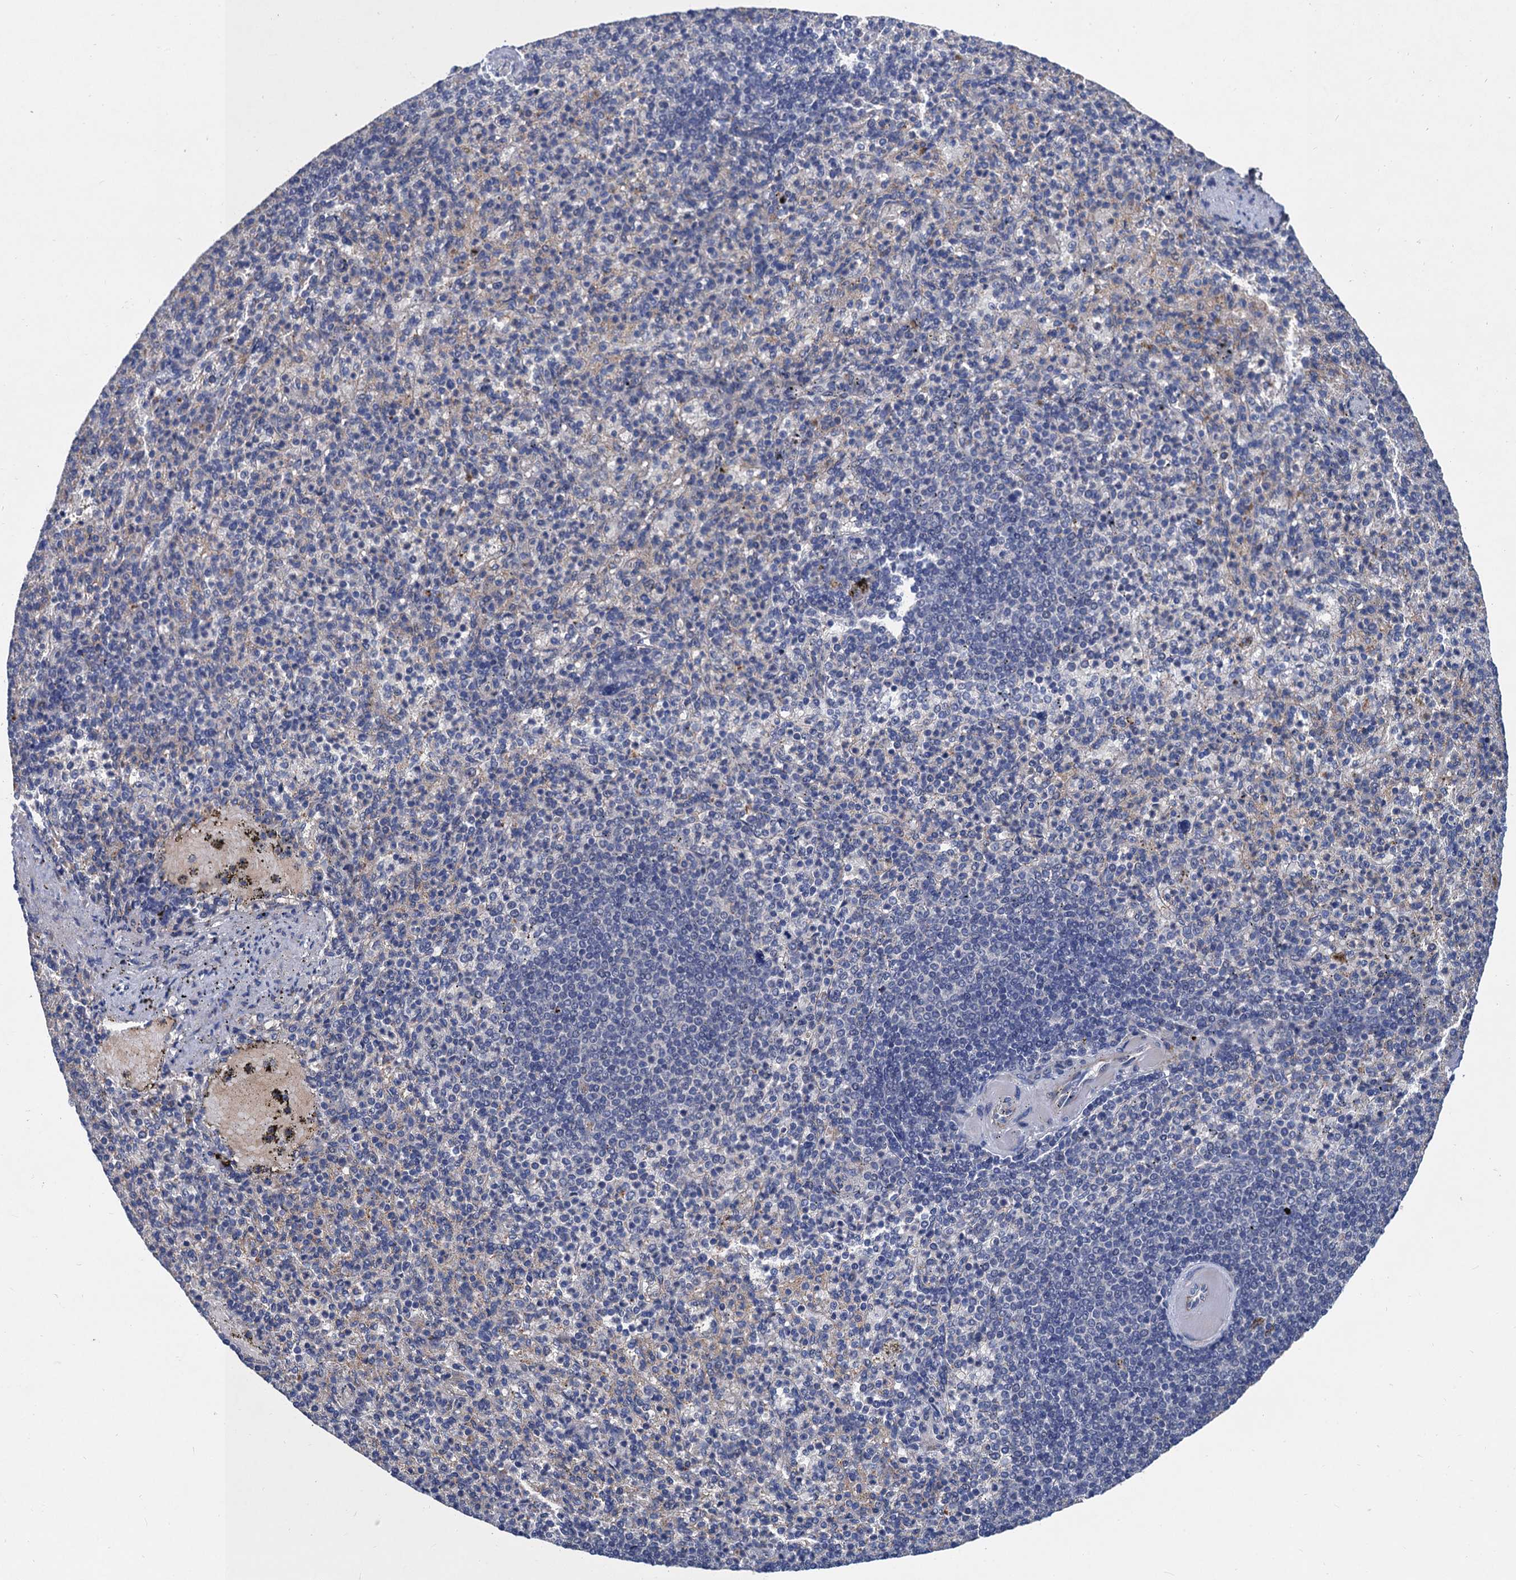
{"staining": {"intensity": "negative", "quantity": "none", "location": "none"}, "tissue": "spleen", "cell_type": "Cells in red pulp", "image_type": "normal", "snomed": [{"axis": "morphology", "description": "Normal tissue, NOS"}, {"axis": "topography", "description": "Spleen"}], "caption": "This micrograph is of unremarkable spleen stained with IHC to label a protein in brown with the nuclei are counter-stained blue. There is no expression in cells in red pulp.", "gene": "TRAF7", "patient": {"sex": "female", "age": 74}}